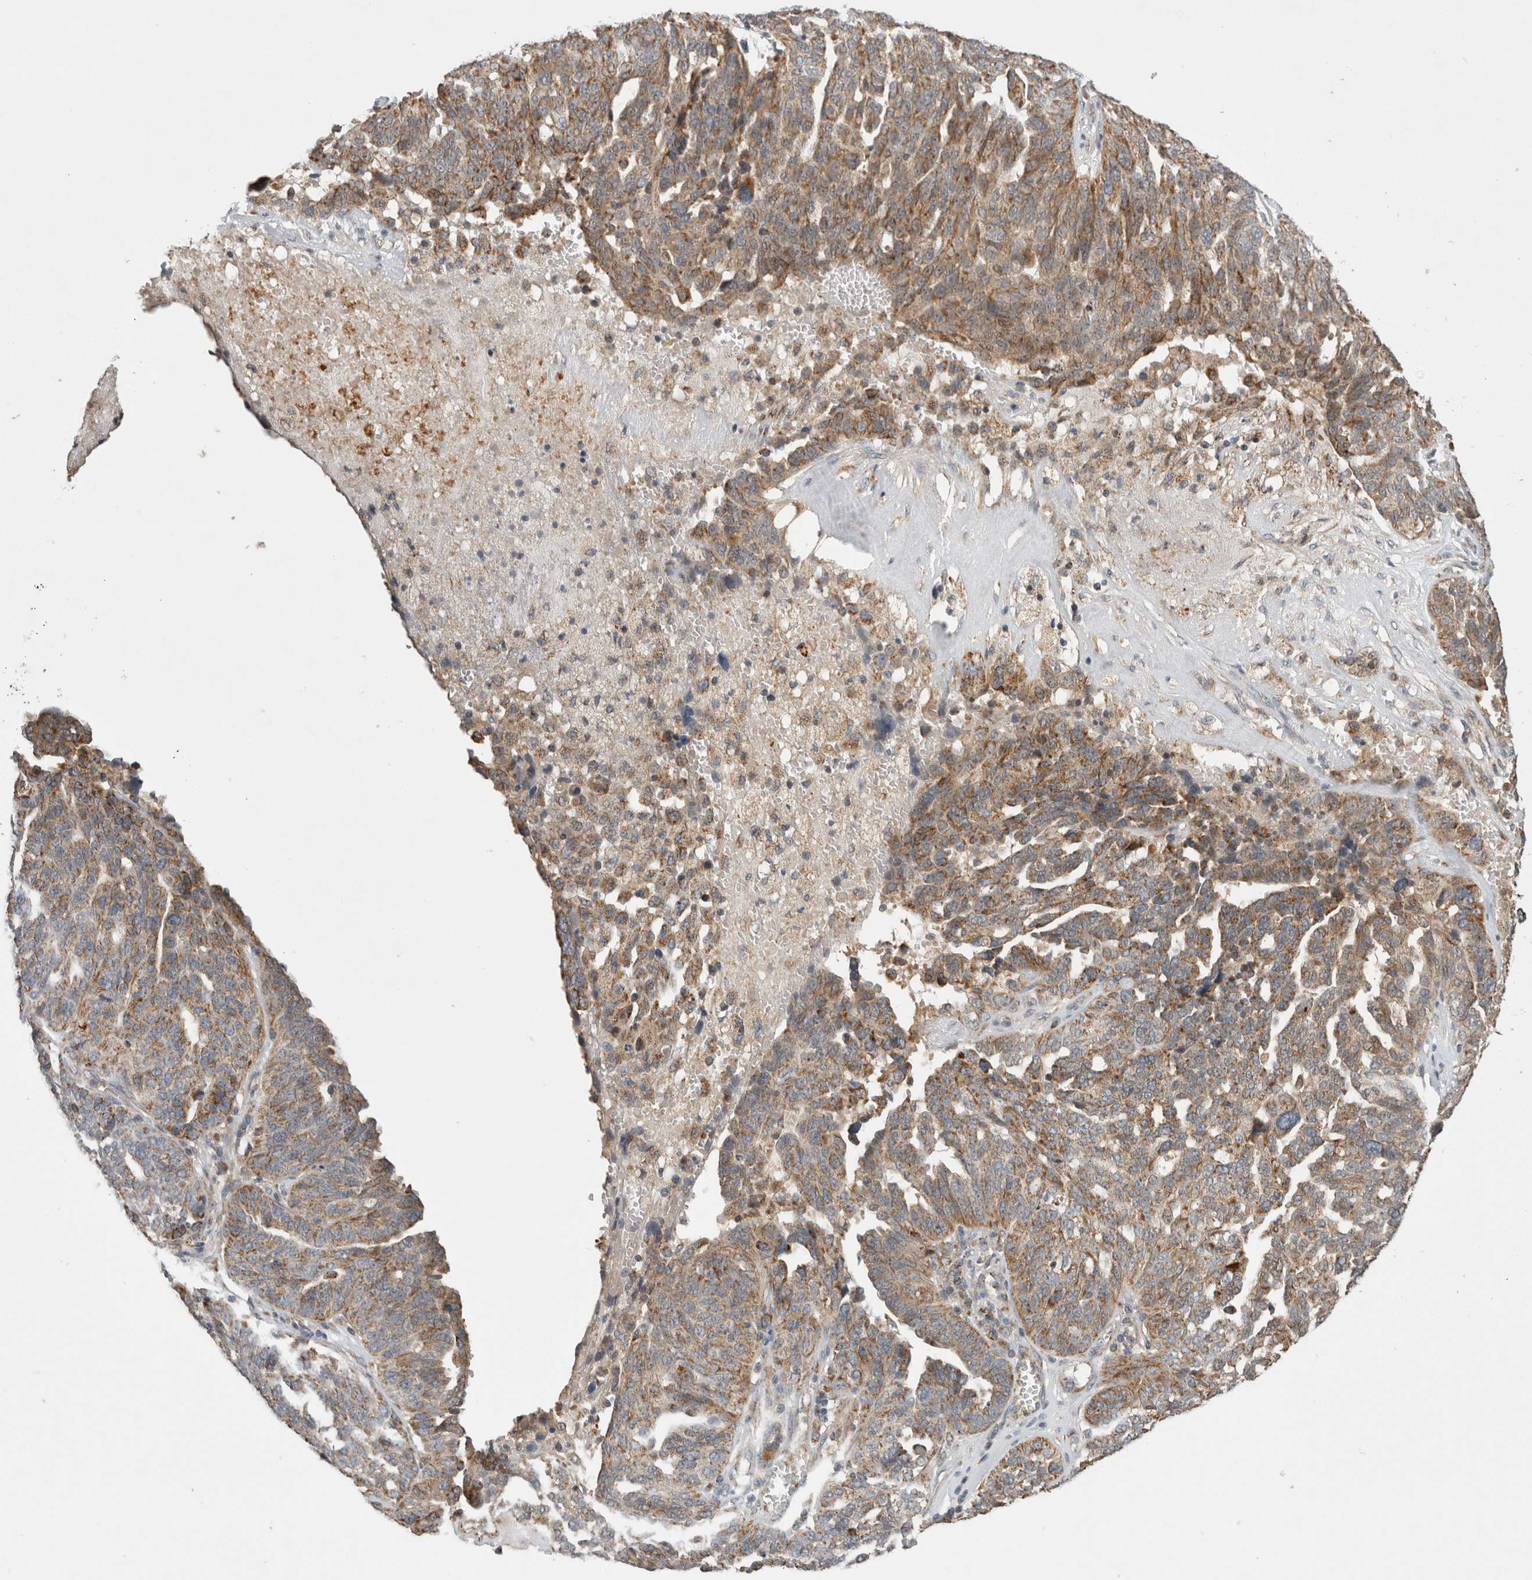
{"staining": {"intensity": "moderate", "quantity": ">75%", "location": "cytoplasmic/membranous"}, "tissue": "ovarian cancer", "cell_type": "Tumor cells", "image_type": "cancer", "snomed": [{"axis": "morphology", "description": "Cystadenocarcinoma, serous, NOS"}, {"axis": "topography", "description": "Ovary"}], "caption": "Protein expression analysis of ovarian cancer (serous cystadenocarcinoma) exhibits moderate cytoplasmic/membranous expression in approximately >75% of tumor cells. (Stains: DAB (3,3'-diaminobenzidine) in brown, nuclei in blue, Microscopy: brightfield microscopy at high magnification).", "gene": "AMPD1", "patient": {"sex": "female", "age": 59}}